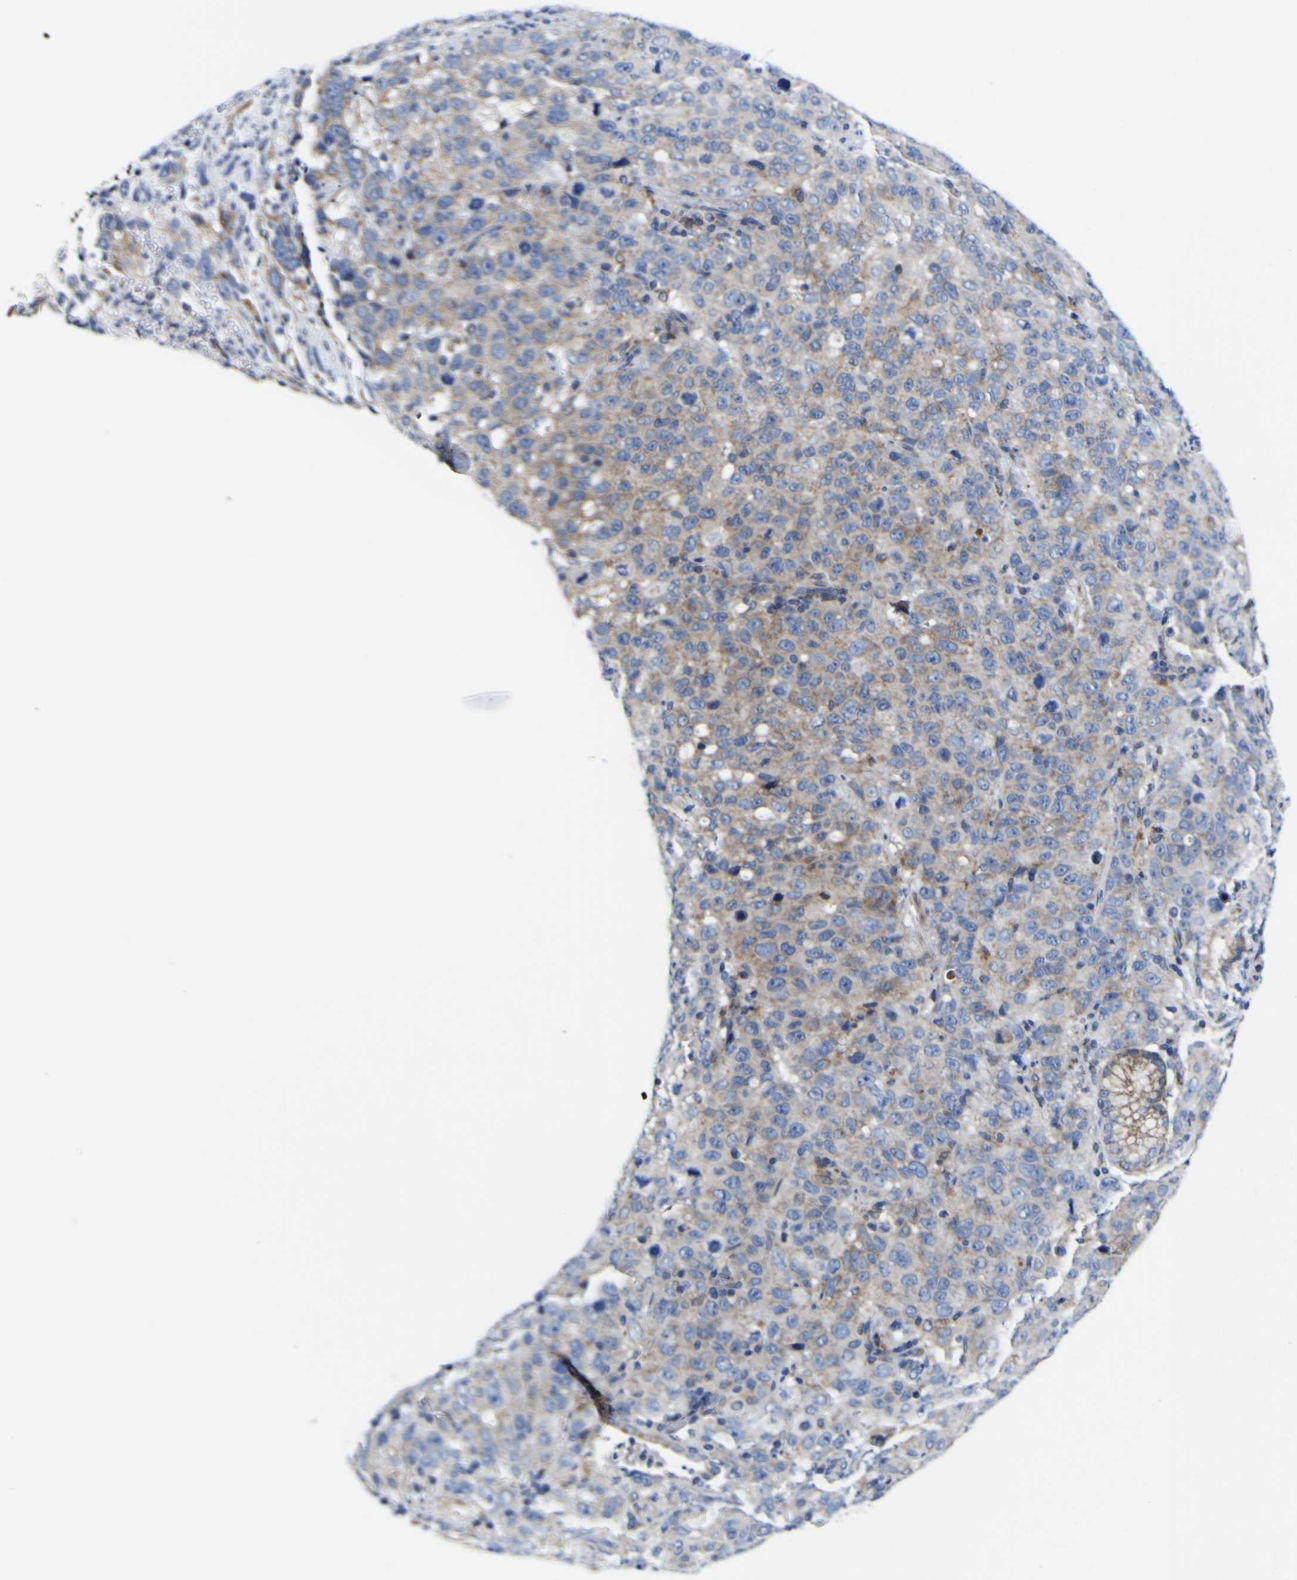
{"staining": {"intensity": "moderate", "quantity": ">75%", "location": "cytoplasmic/membranous"}, "tissue": "stomach cancer", "cell_type": "Tumor cells", "image_type": "cancer", "snomed": [{"axis": "morphology", "description": "Normal tissue, NOS"}, {"axis": "morphology", "description": "Adenocarcinoma, NOS"}, {"axis": "topography", "description": "Stomach"}], "caption": "Immunohistochemical staining of stomach cancer demonstrates medium levels of moderate cytoplasmic/membranous staining in approximately >75% of tumor cells. The staining was performed using DAB, with brown indicating positive protein expression. Nuclei are stained blue with hematoxylin.", "gene": "CCDC90B", "patient": {"sex": "male", "age": 48}}